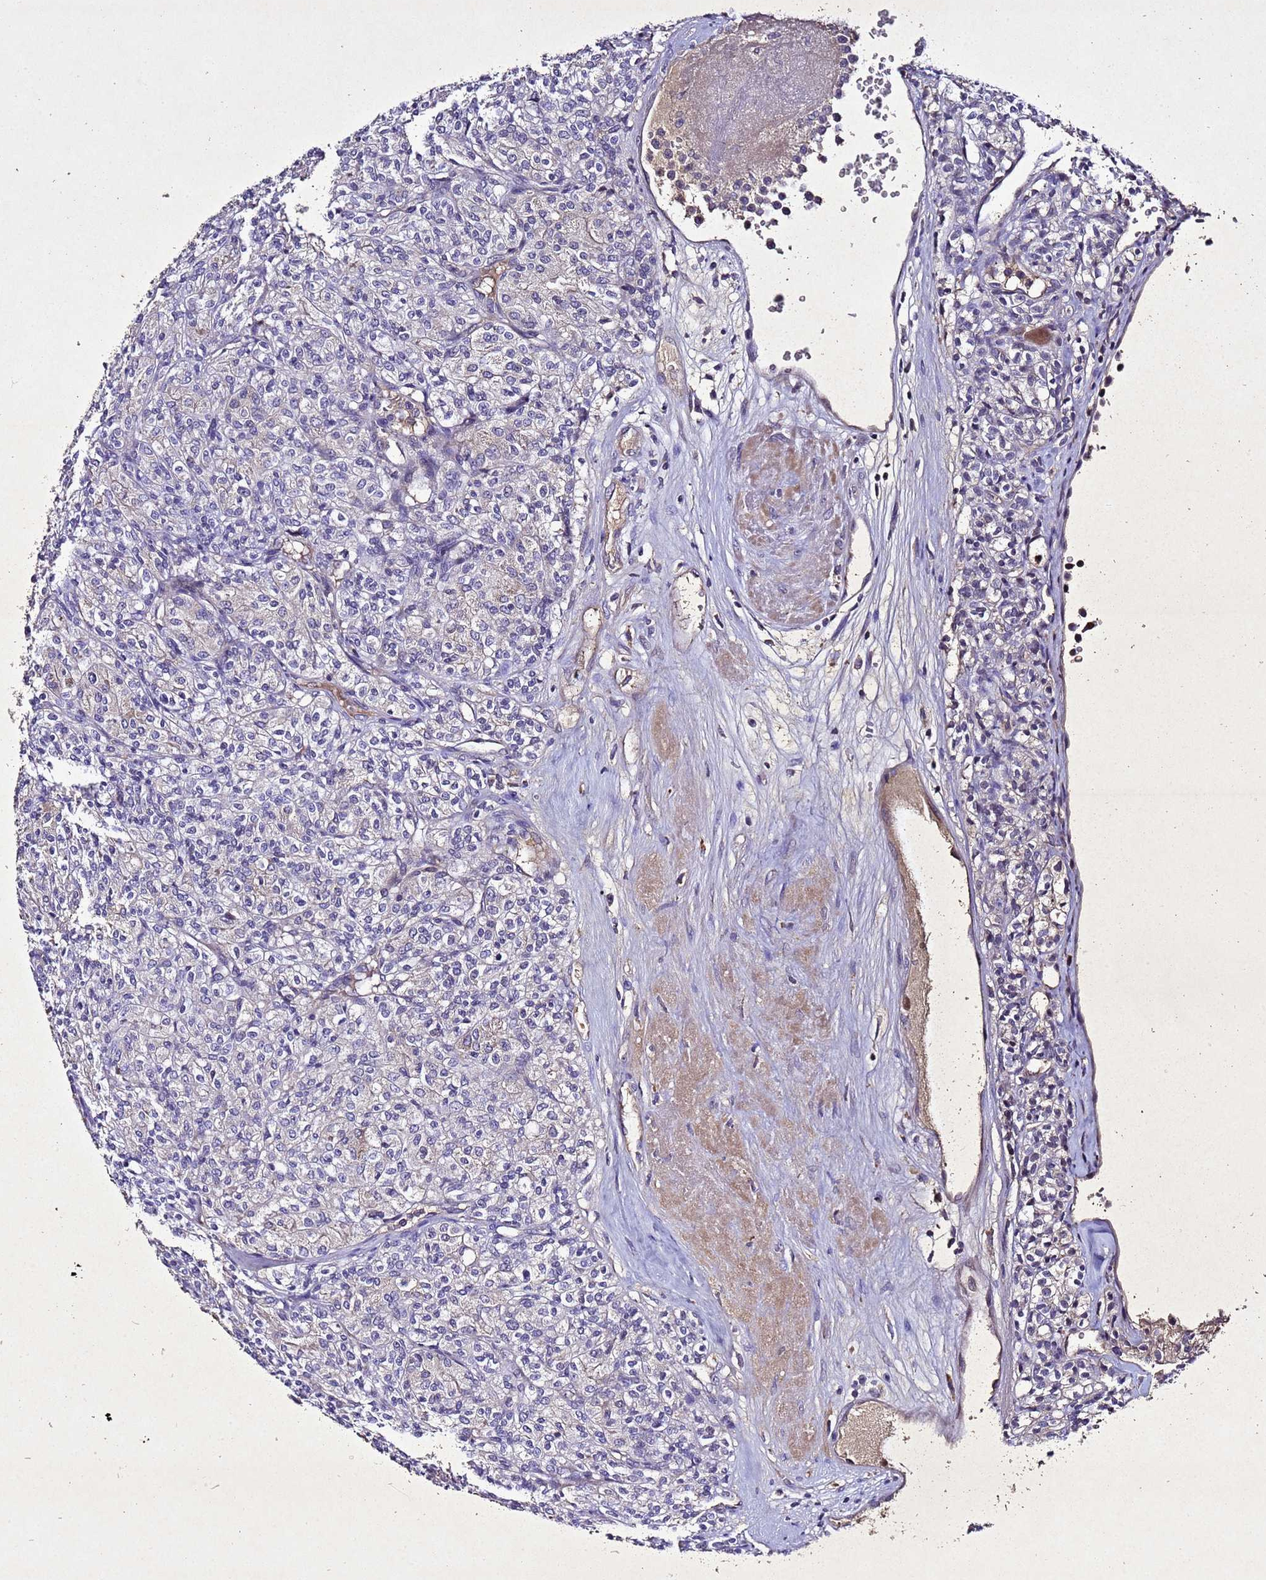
{"staining": {"intensity": "negative", "quantity": "none", "location": "none"}, "tissue": "renal cancer", "cell_type": "Tumor cells", "image_type": "cancer", "snomed": [{"axis": "morphology", "description": "Adenocarcinoma, NOS"}, {"axis": "topography", "description": "Kidney"}], "caption": "Human adenocarcinoma (renal) stained for a protein using immunohistochemistry (IHC) reveals no staining in tumor cells.", "gene": "SV2B", "patient": {"sex": "male", "age": 77}}